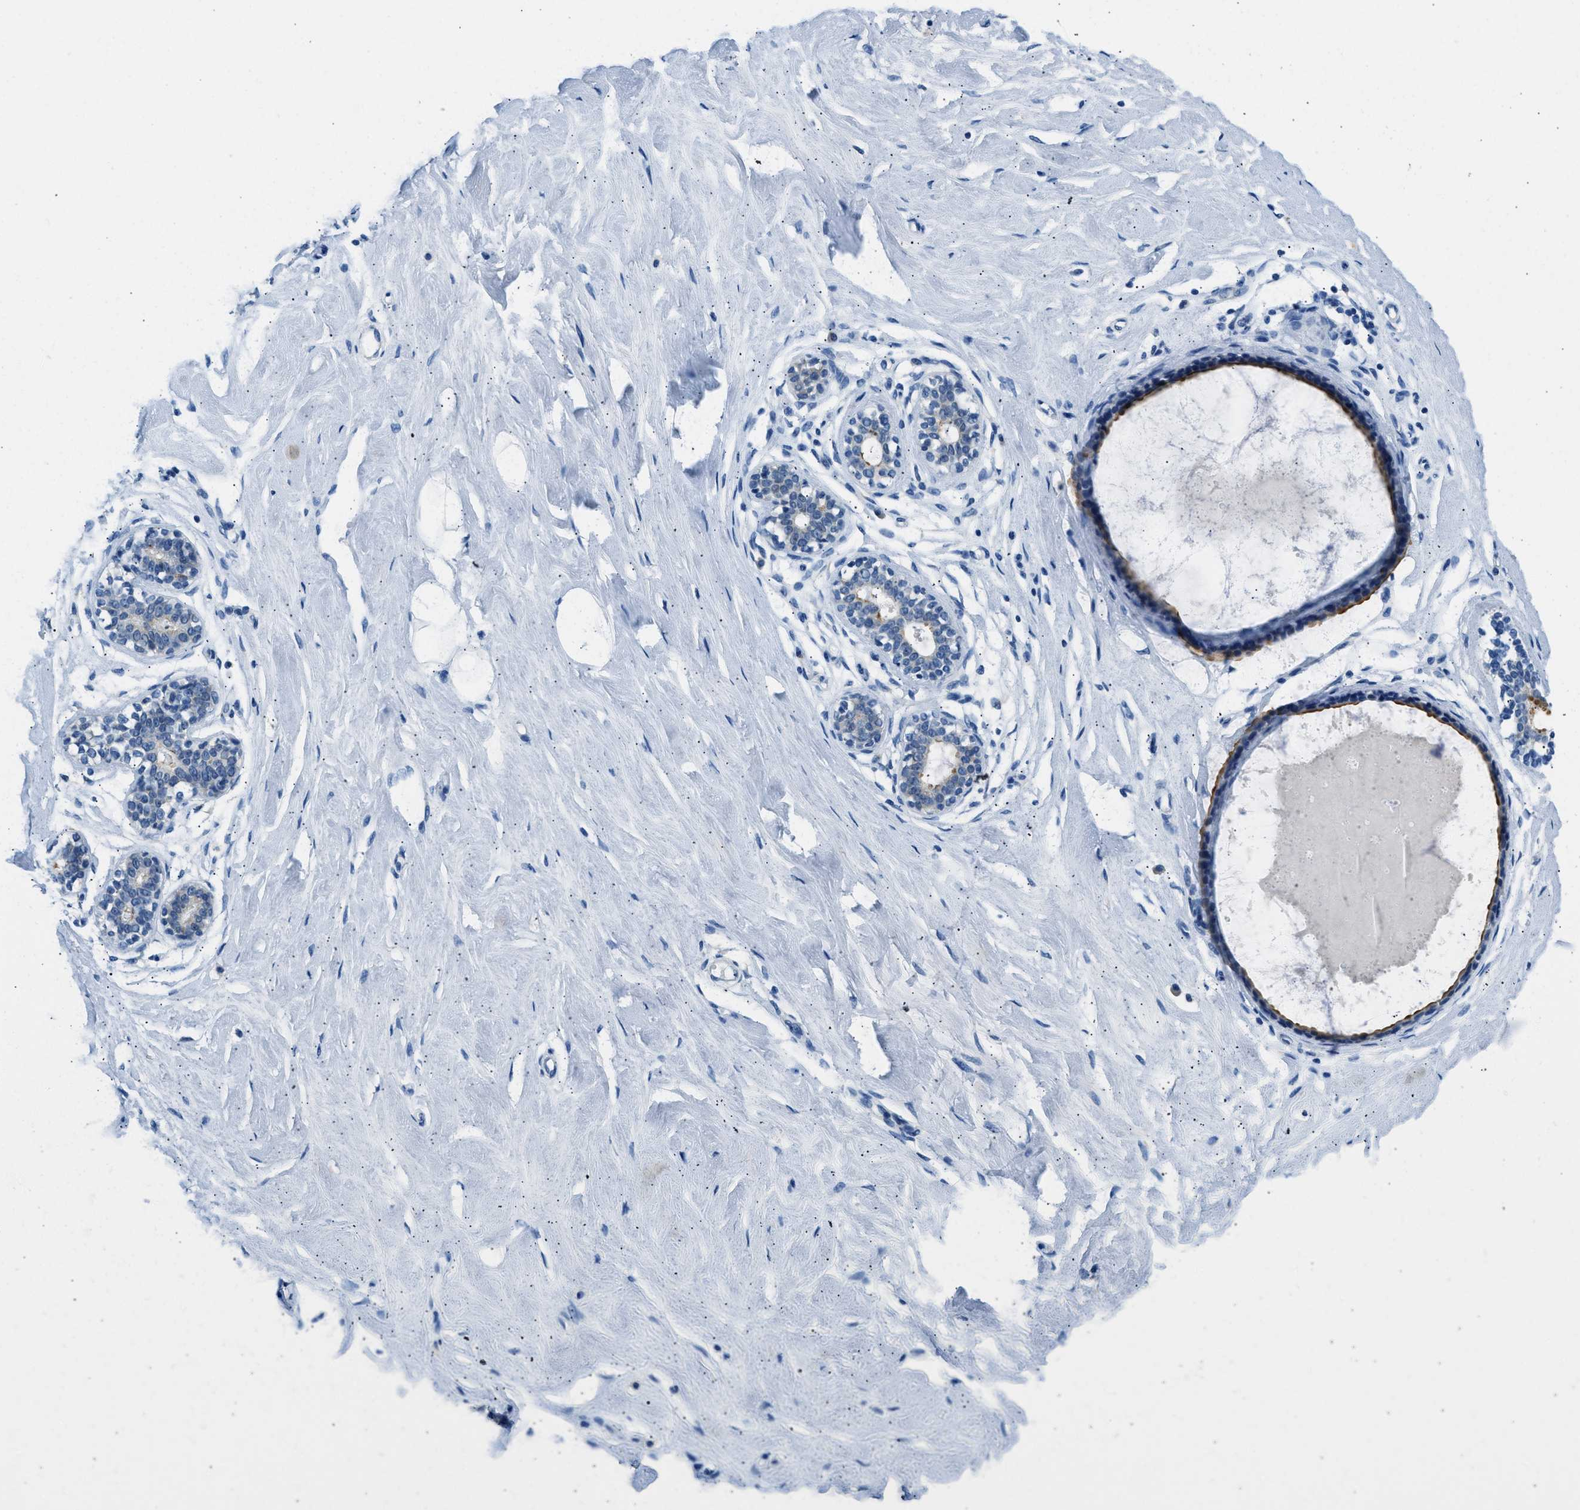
{"staining": {"intensity": "negative", "quantity": "none", "location": "none"}, "tissue": "breast", "cell_type": "Adipocytes", "image_type": "normal", "snomed": [{"axis": "morphology", "description": "Normal tissue, NOS"}, {"axis": "topography", "description": "Breast"}], "caption": "The histopathology image shows no staining of adipocytes in normal breast. (IHC, brightfield microscopy, high magnification).", "gene": "CLDN18", "patient": {"sex": "female", "age": 23}}